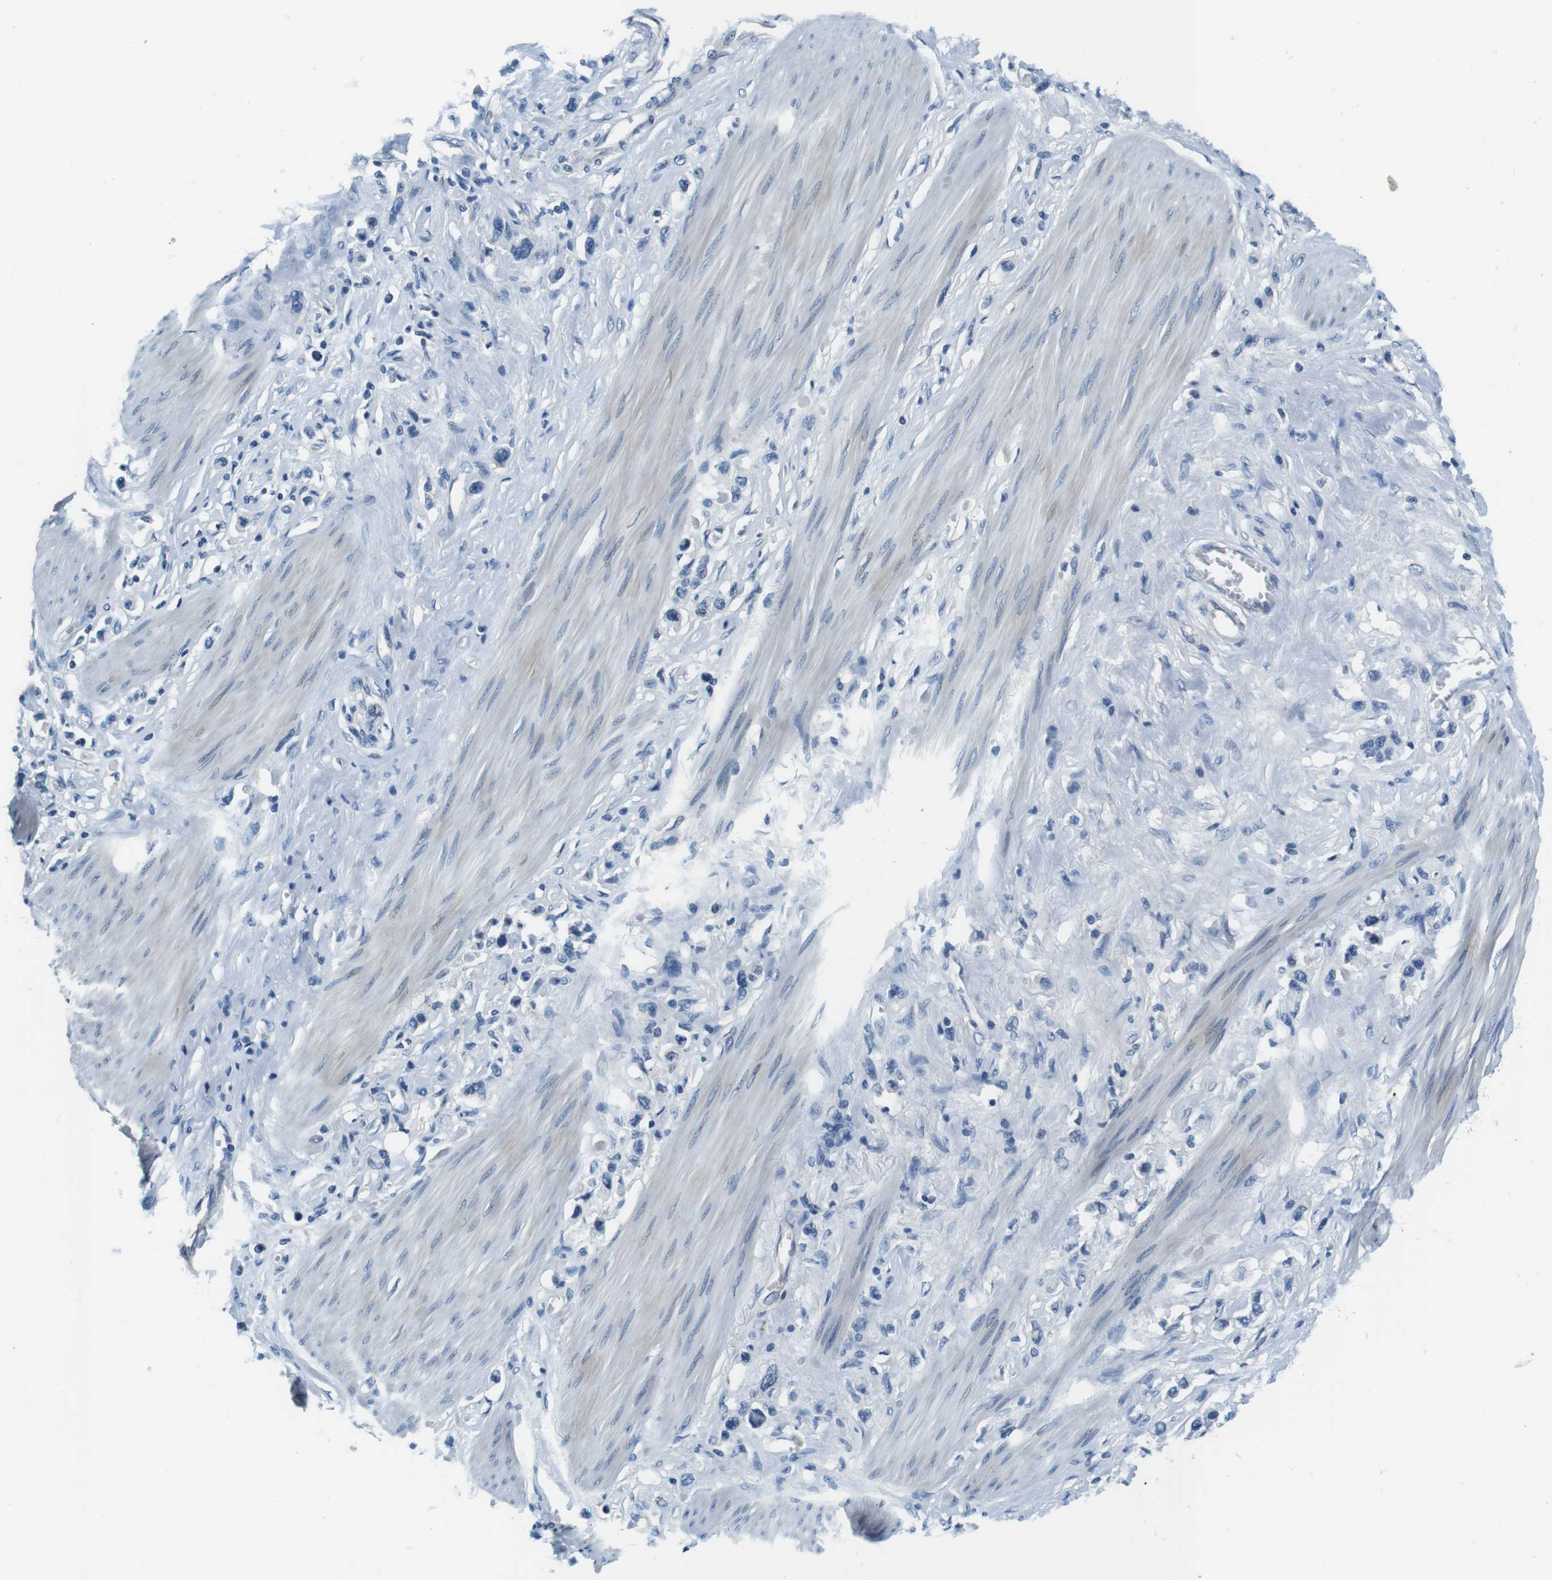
{"staining": {"intensity": "negative", "quantity": "none", "location": "none"}, "tissue": "stomach cancer", "cell_type": "Tumor cells", "image_type": "cancer", "snomed": [{"axis": "morphology", "description": "Adenocarcinoma, NOS"}, {"axis": "topography", "description": "Stomach"}], "caption": "Image shows no protein staining in tumor cells of stomach adenocarcinoma tissue.", "gene": "KCNJ5", "patient": {"sex": "female", "age": 65}}